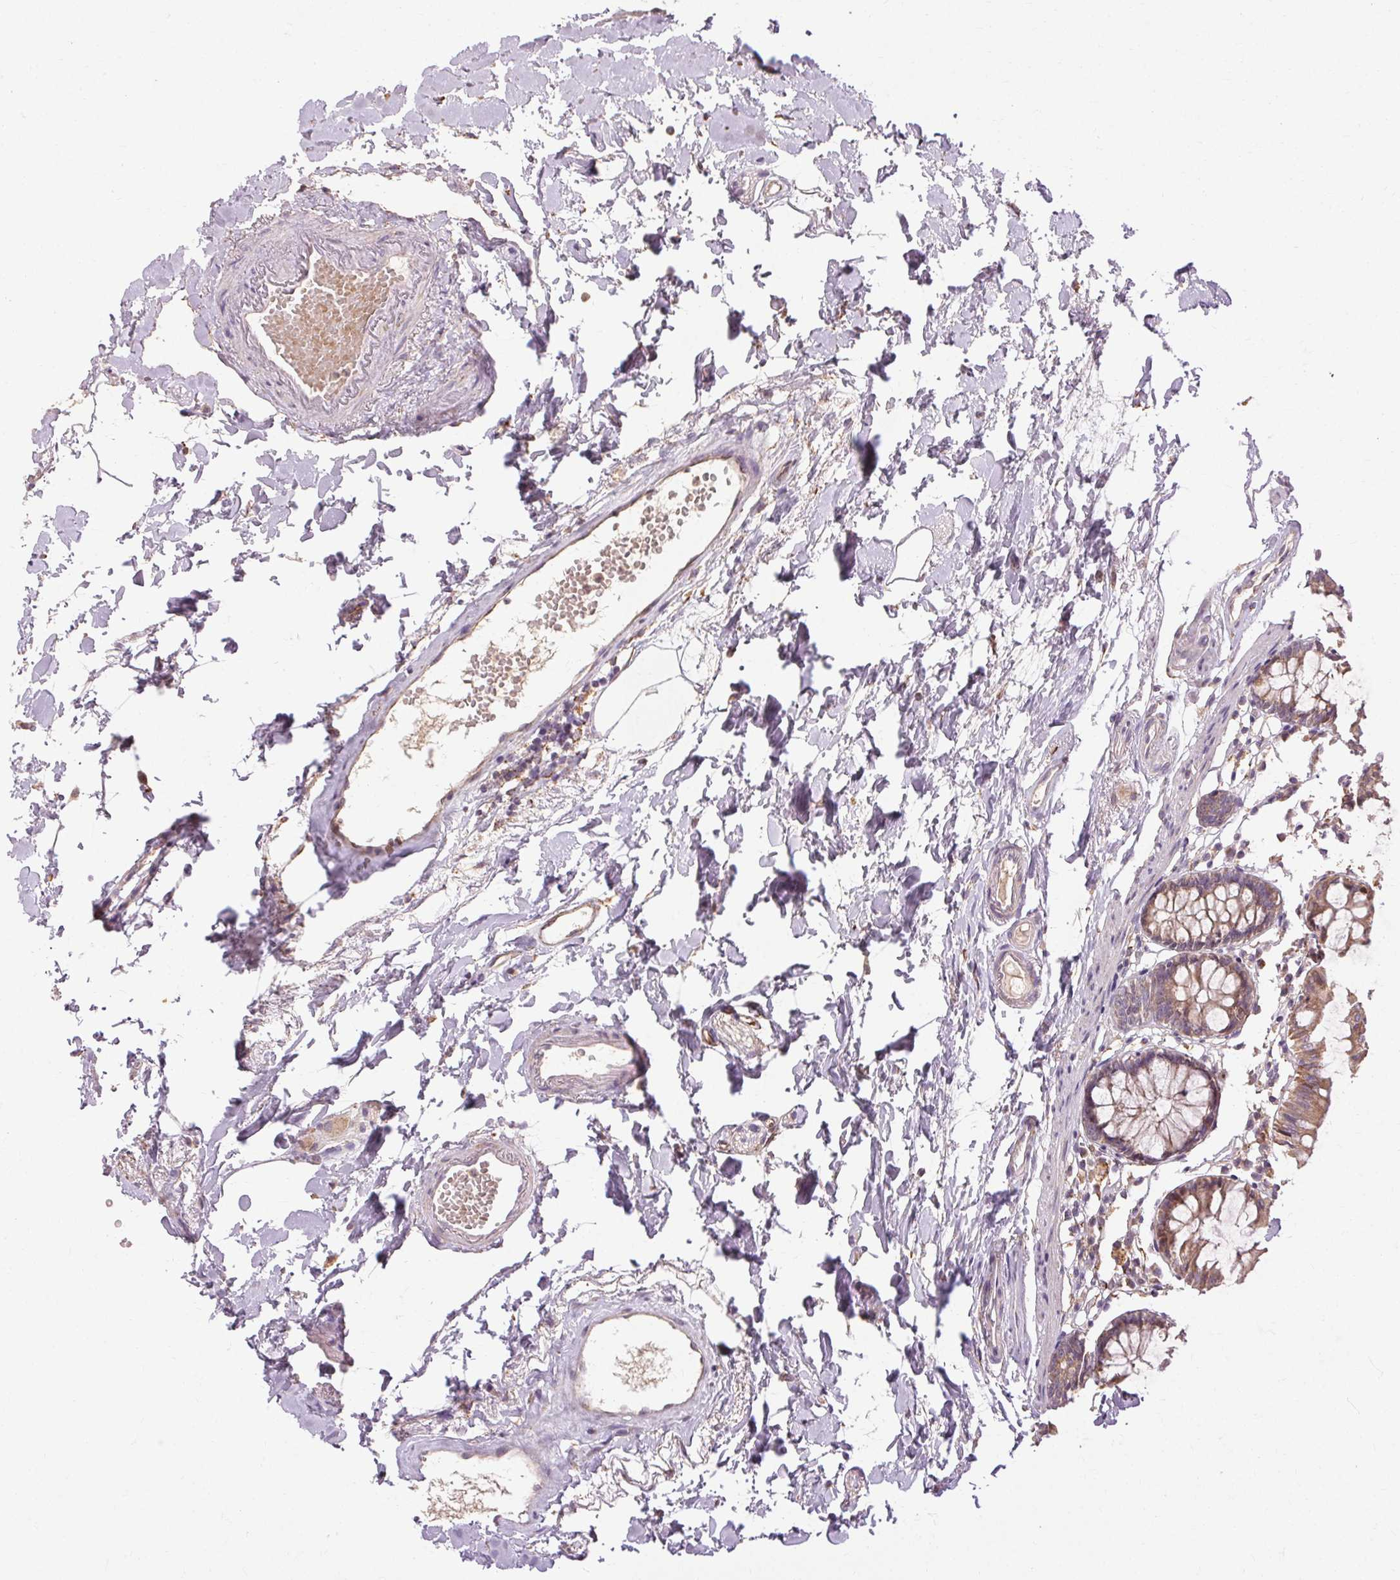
{"staining": {"intensity": "weak", "quantity": "<25%", "location": "cytoplasmic/membranous"}, "tissue": "colon", "cell_type": "Endothelial cells", "image_type": "normal", "snomed": [{"axis": "morphology", "description": "Normal tissue, NOS"}, {"axis": "topography", "description": "Colon"}], "caption": "IHC of normal colon reveals no positivity in endothelial cells.", "gene": "REP15", "patient": {"sex": "female", "age": 84}}